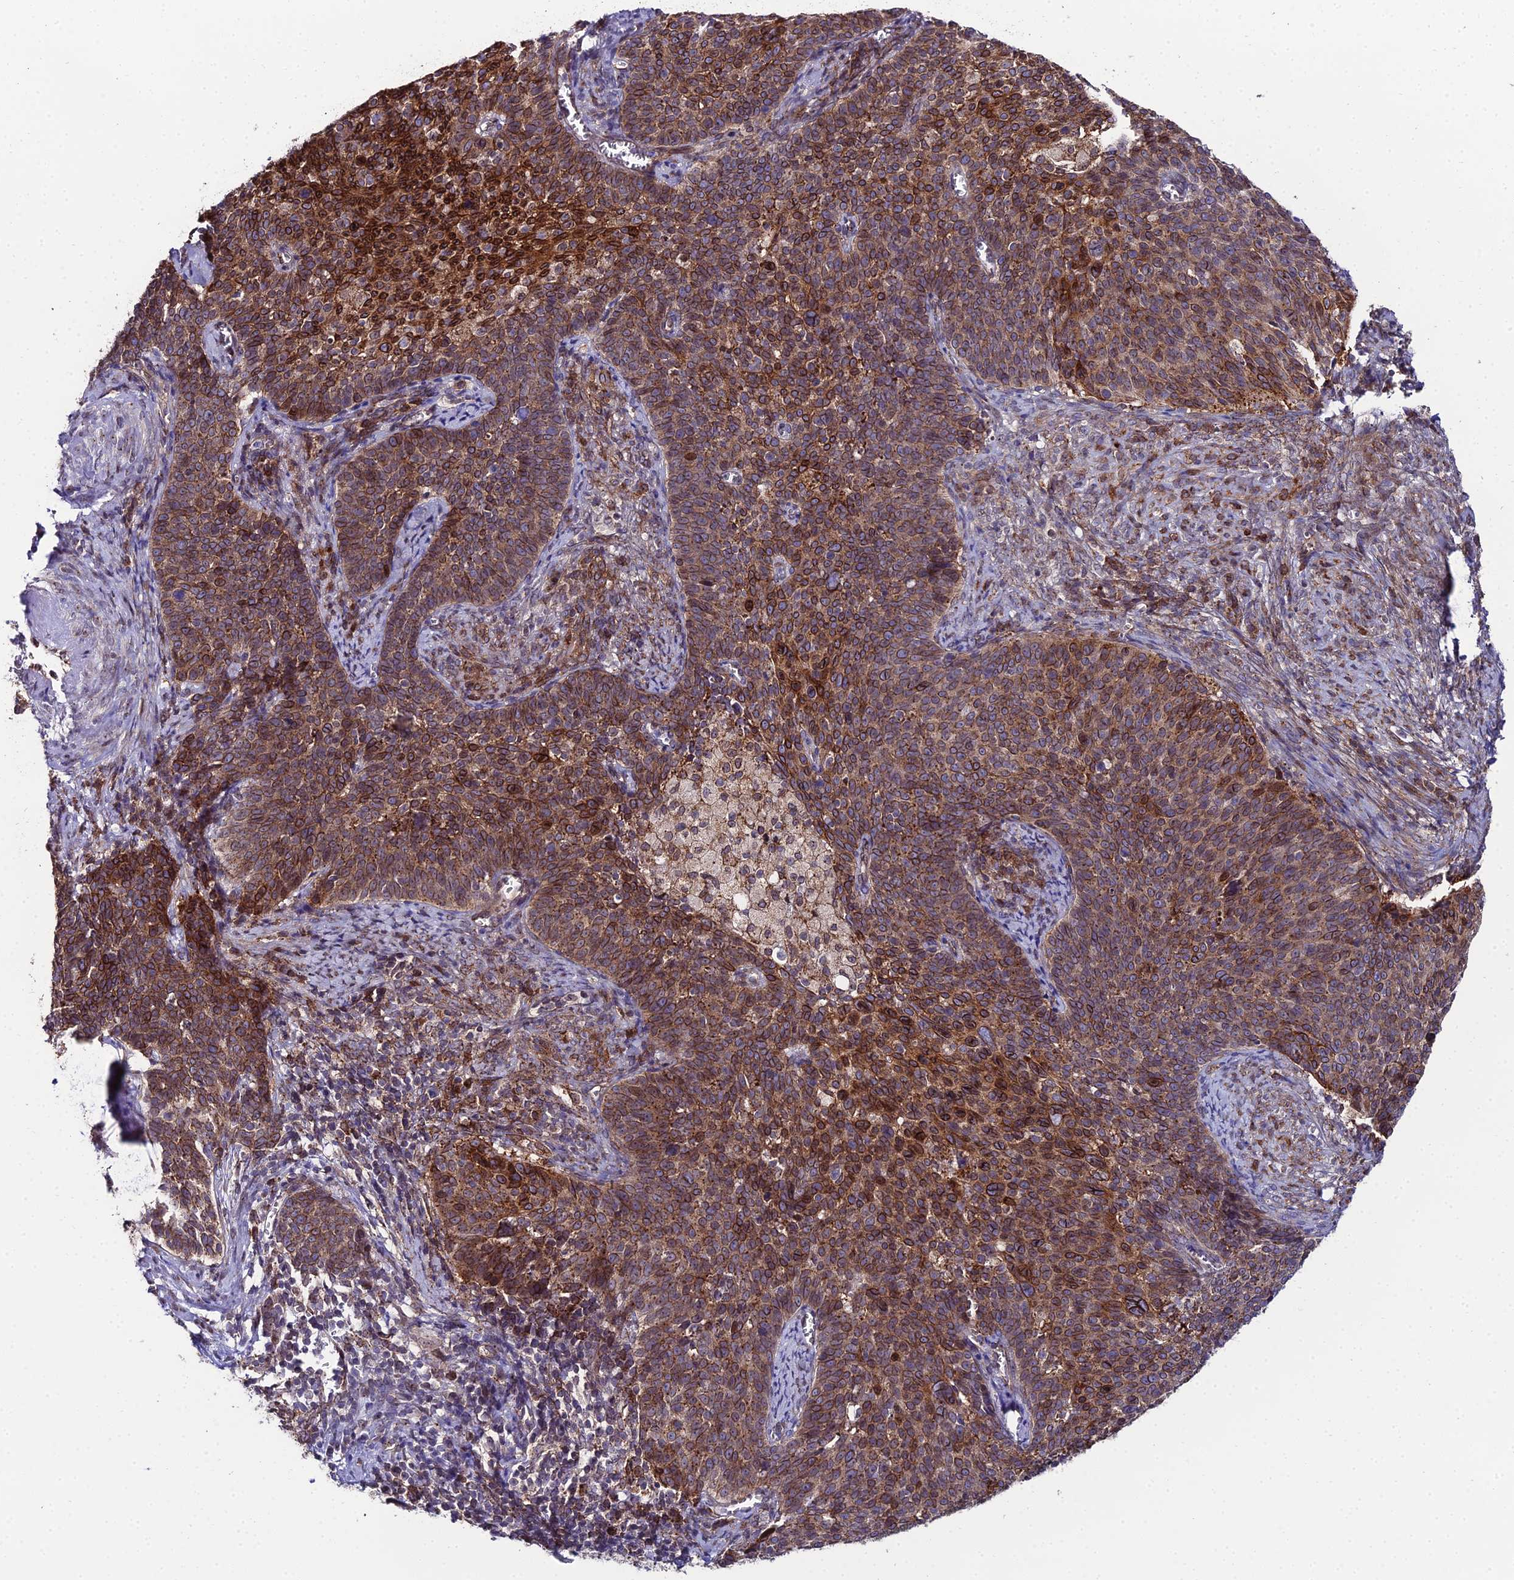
{"staining": {"intensity": "moderate", "quantity": ">75%", "location": "cytoplasmic/membranous"}, "tissue": "cervical cancer", "cell_type": "Tumor cells", "image_type": "cancer", "snomed": [{"axis": "morphology", "description": "Normal tissue, NOS"}, {"axis": "morphology", "description": "Squamous cell carcinoma, NOS"}, {"axis": "topography", "description": "Cervix"}], "caption": "Brown immunohistochemical staining in cervical squamous cell carcinoma displays moderate cytoplasmic/membranous staining in about >75% of tumor cells.", "gene": "DDX19A", "patient": {"sex": "female", "age": 39}}